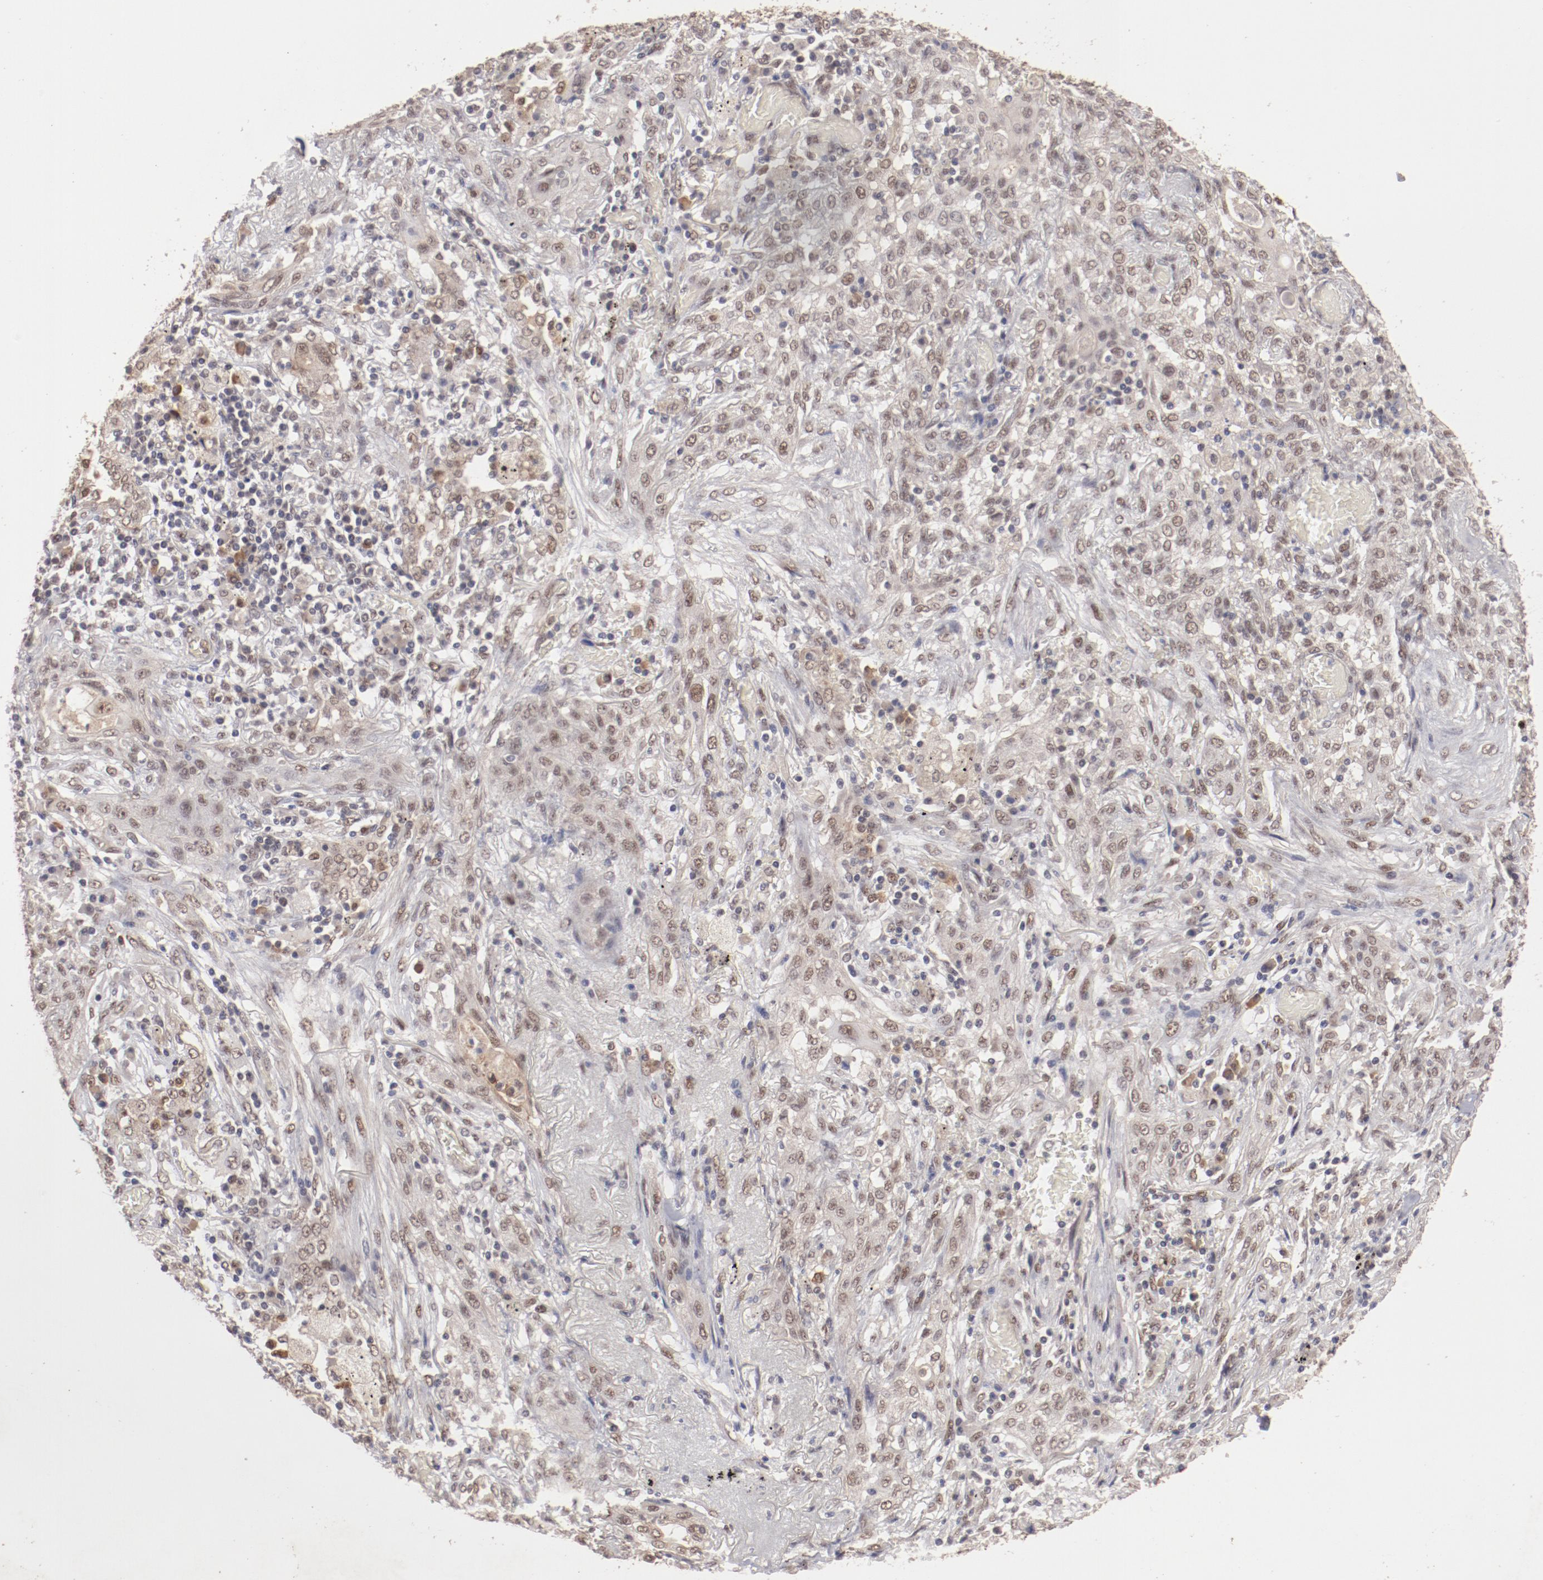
{"staining": {"intensity": "weak", "quantity": ">75%", "location": "cytoplasmic/membranous,nuclear"}, "tissue": "lung cancer", "cell_type": "Tumor cells", "image_type": "cancer", "snomed": [{"axis": "morphology", "description": "Squamous cell carcinoma, NOS"}, {"axis": "topography", "description": "Lung"}], "caption": "This photomicrograph reveals immunohistochemistry (IHC) staining of human squamous cell carcinoma (lung), with low weak cytoplasmic/membranous and nuclear positivity in about >75% of tumor cells.", "gene": "CLOCK", "patient": {"sex": "female", "age": 47}}